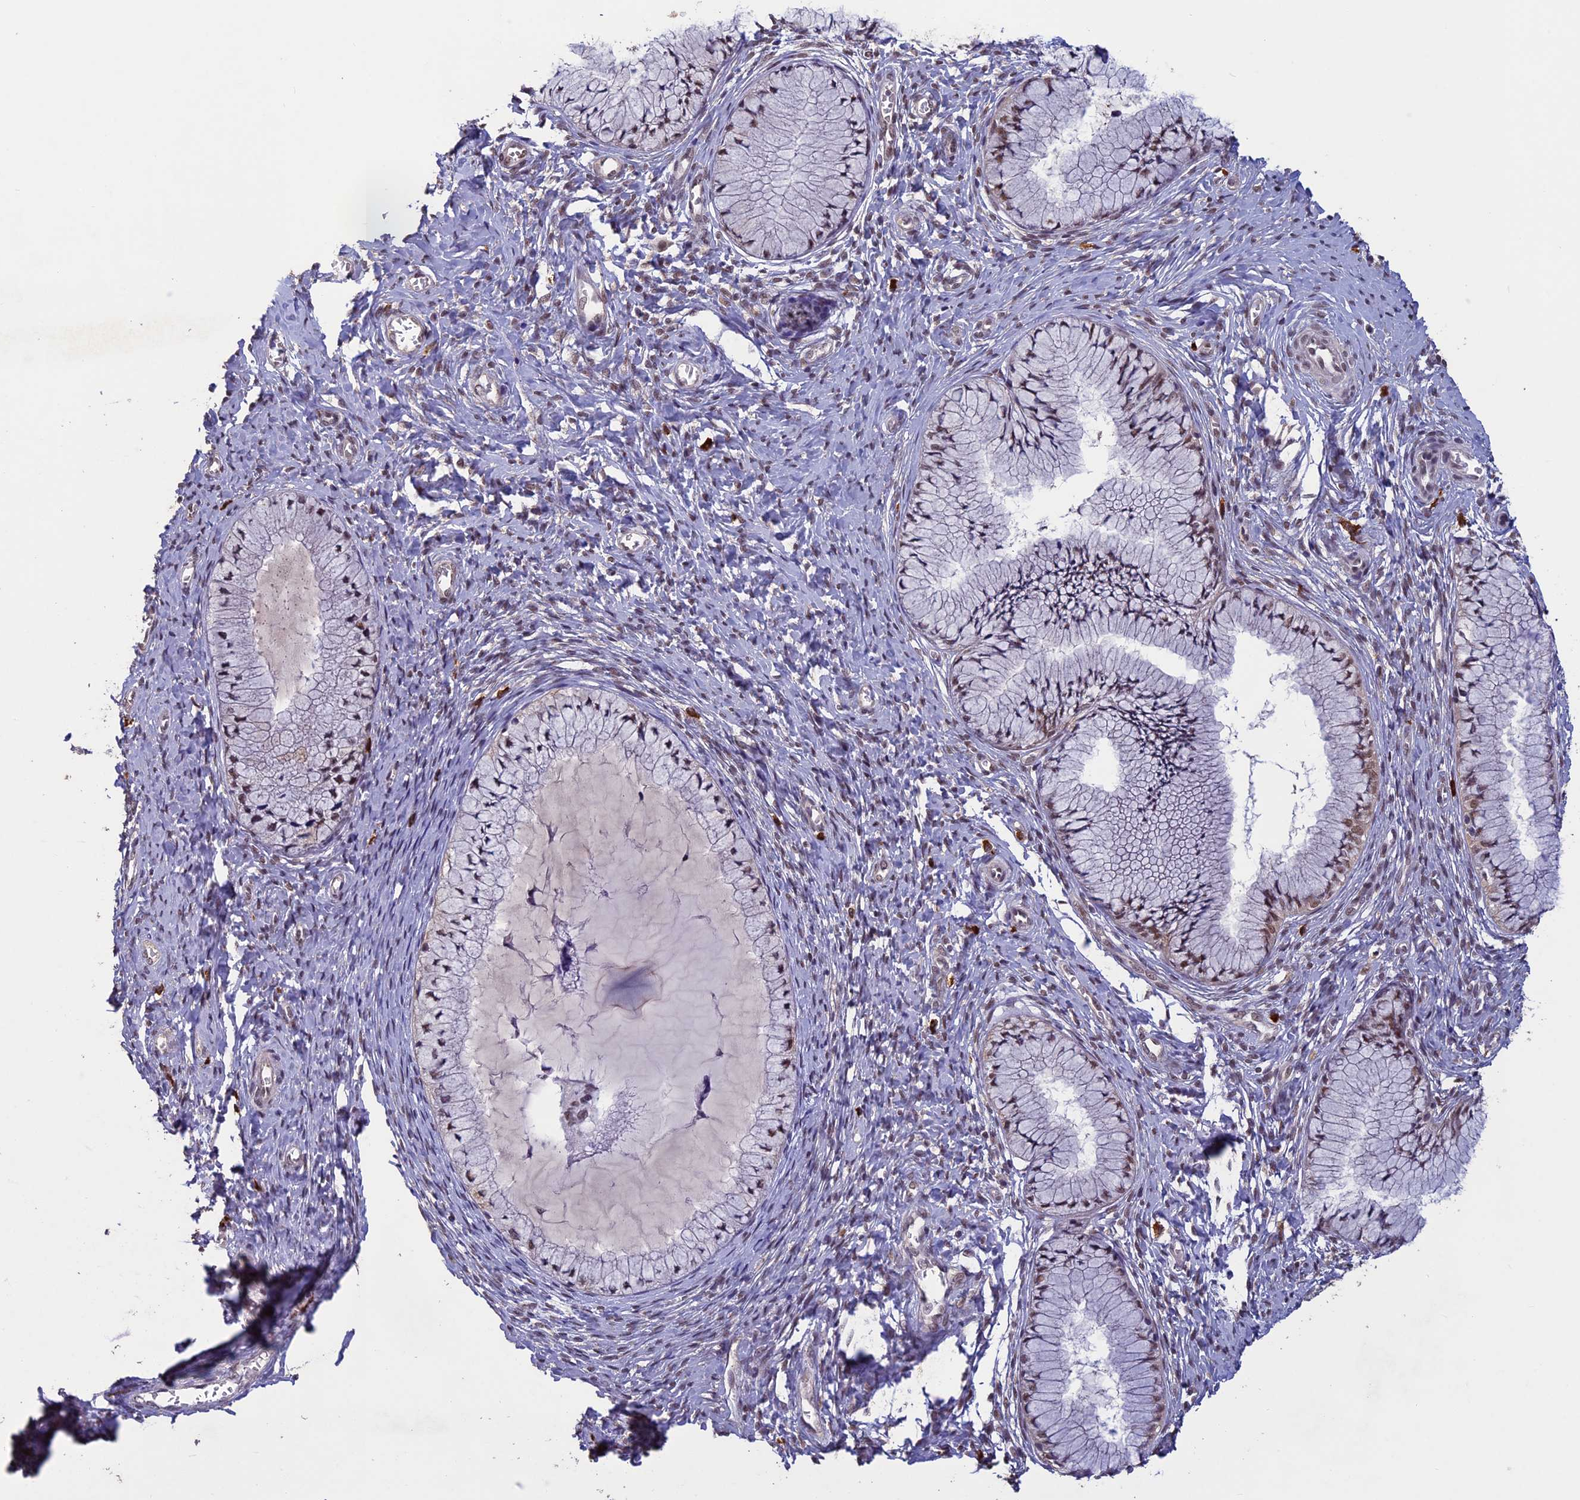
{"staining": {"intensity": "weak", "quantity": "25%-75%", "location": "cytoplasmic/membranous,nuclear"}, "tissue": "cervix", "cell_type": "Glandular cells", "image_type": "normal", "snomed": [{"axis": "morphology", "description": "Normal tissue, NOS"}, {"axis": "topography", "description": "Cervix"}], "caption": "IHC histopathology image of benign cervix: cervix stained using IHC demonstrates low levels of weak protein expression localized specifically in the cytoplasmic/membranous,nuclear of glandular cells, appearing as a cytoplasmic/membranous,nuclear brown color.", "gene": "RNF40", "patient": {"sex": "female", "age": 42}}